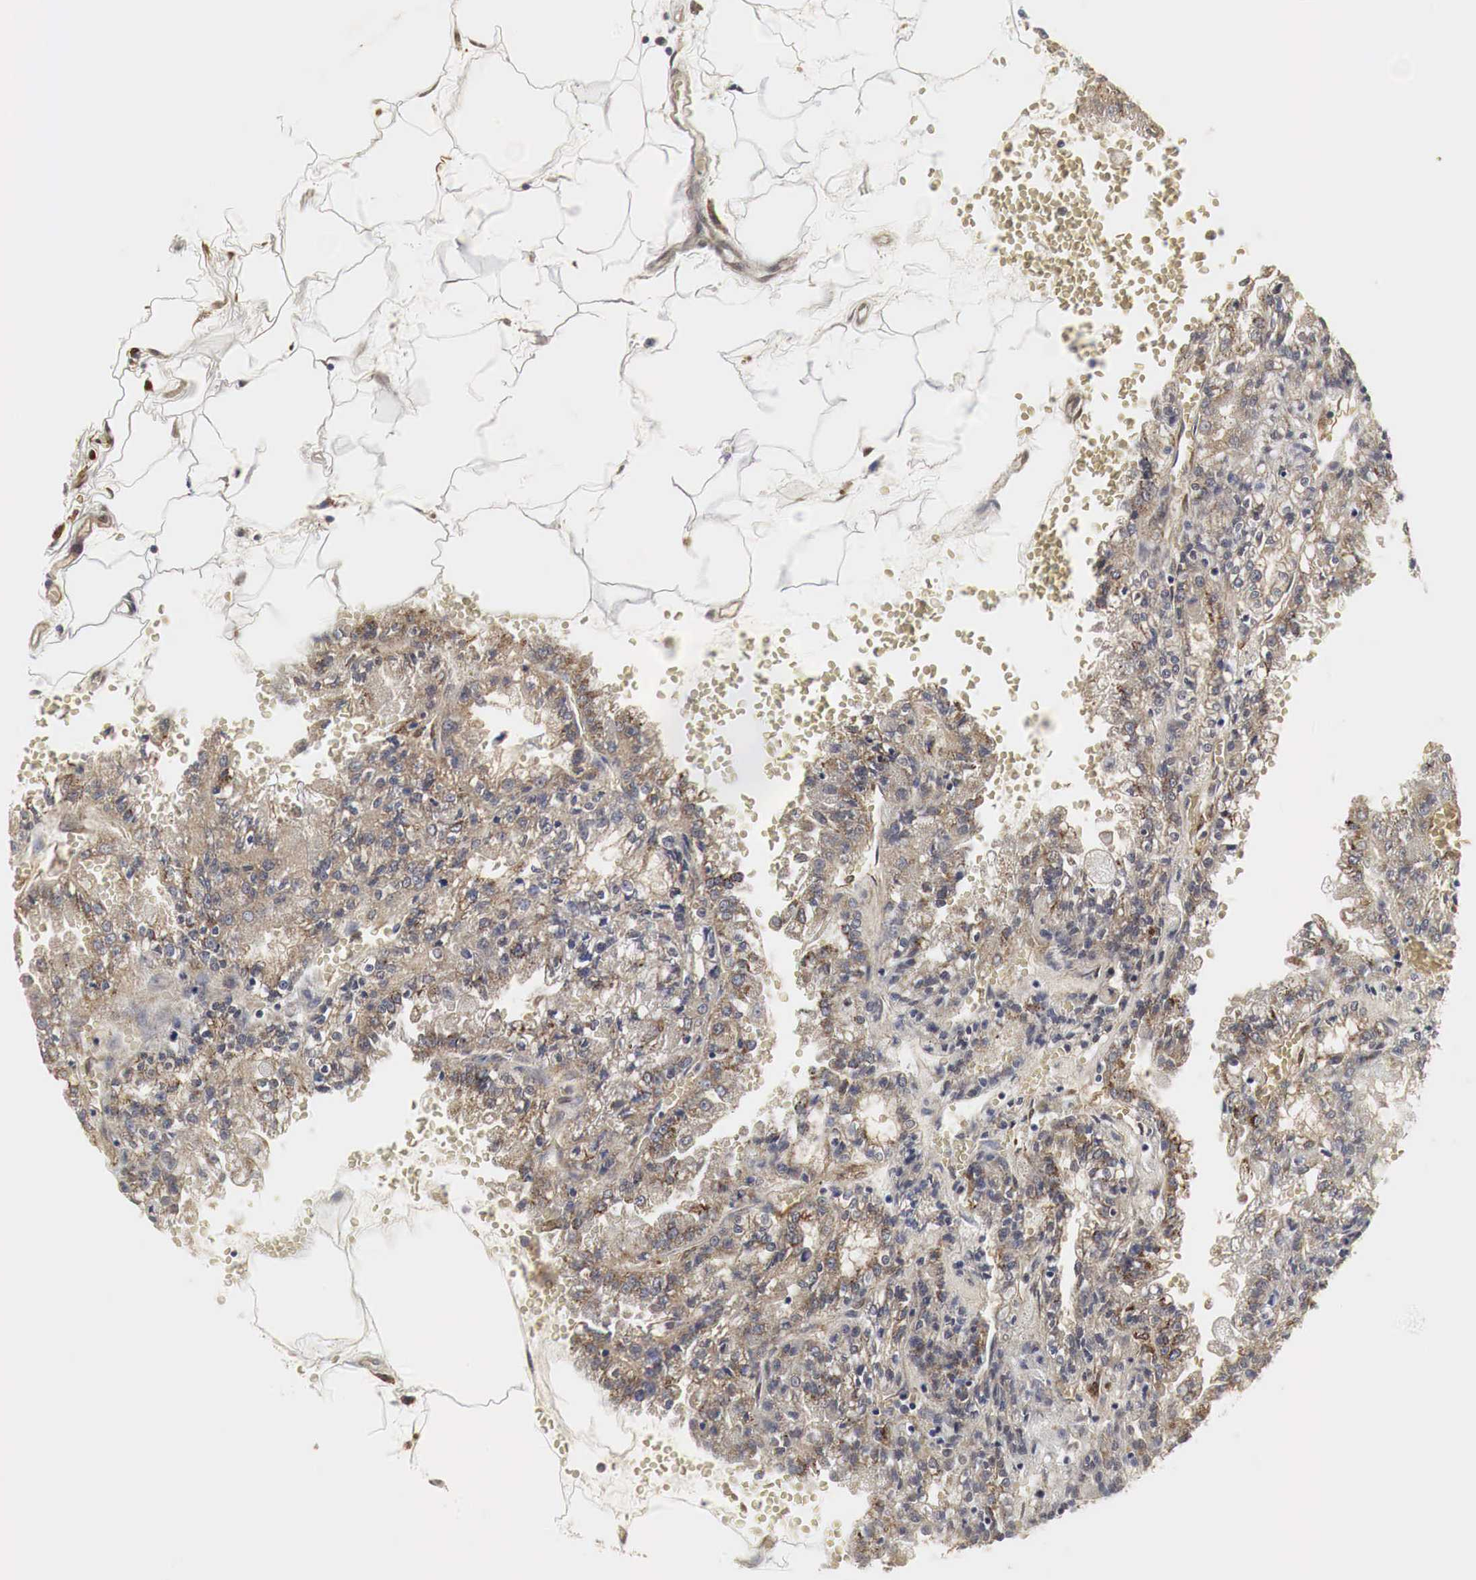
{"staining": {"intensity": "weak", "quantity": "<25%", "location": "cytoplasmic/membranous"}, "tissue": "renal cancer", "cell_type": "Tumor cells", "image_type": "cancer", "snomed": [{"axis": "morphology", "description": "Adenocarcinoma, NOS"}, {"axis": "topography", "description": "Kidney"}], "caption": "Immunohistochemistry (IHC) of human renal cancer (adenocarcinoma) displays no staining in tumor cells.", "gene": "SPIN1", "patient": {"sex": "female", "age": 56}}